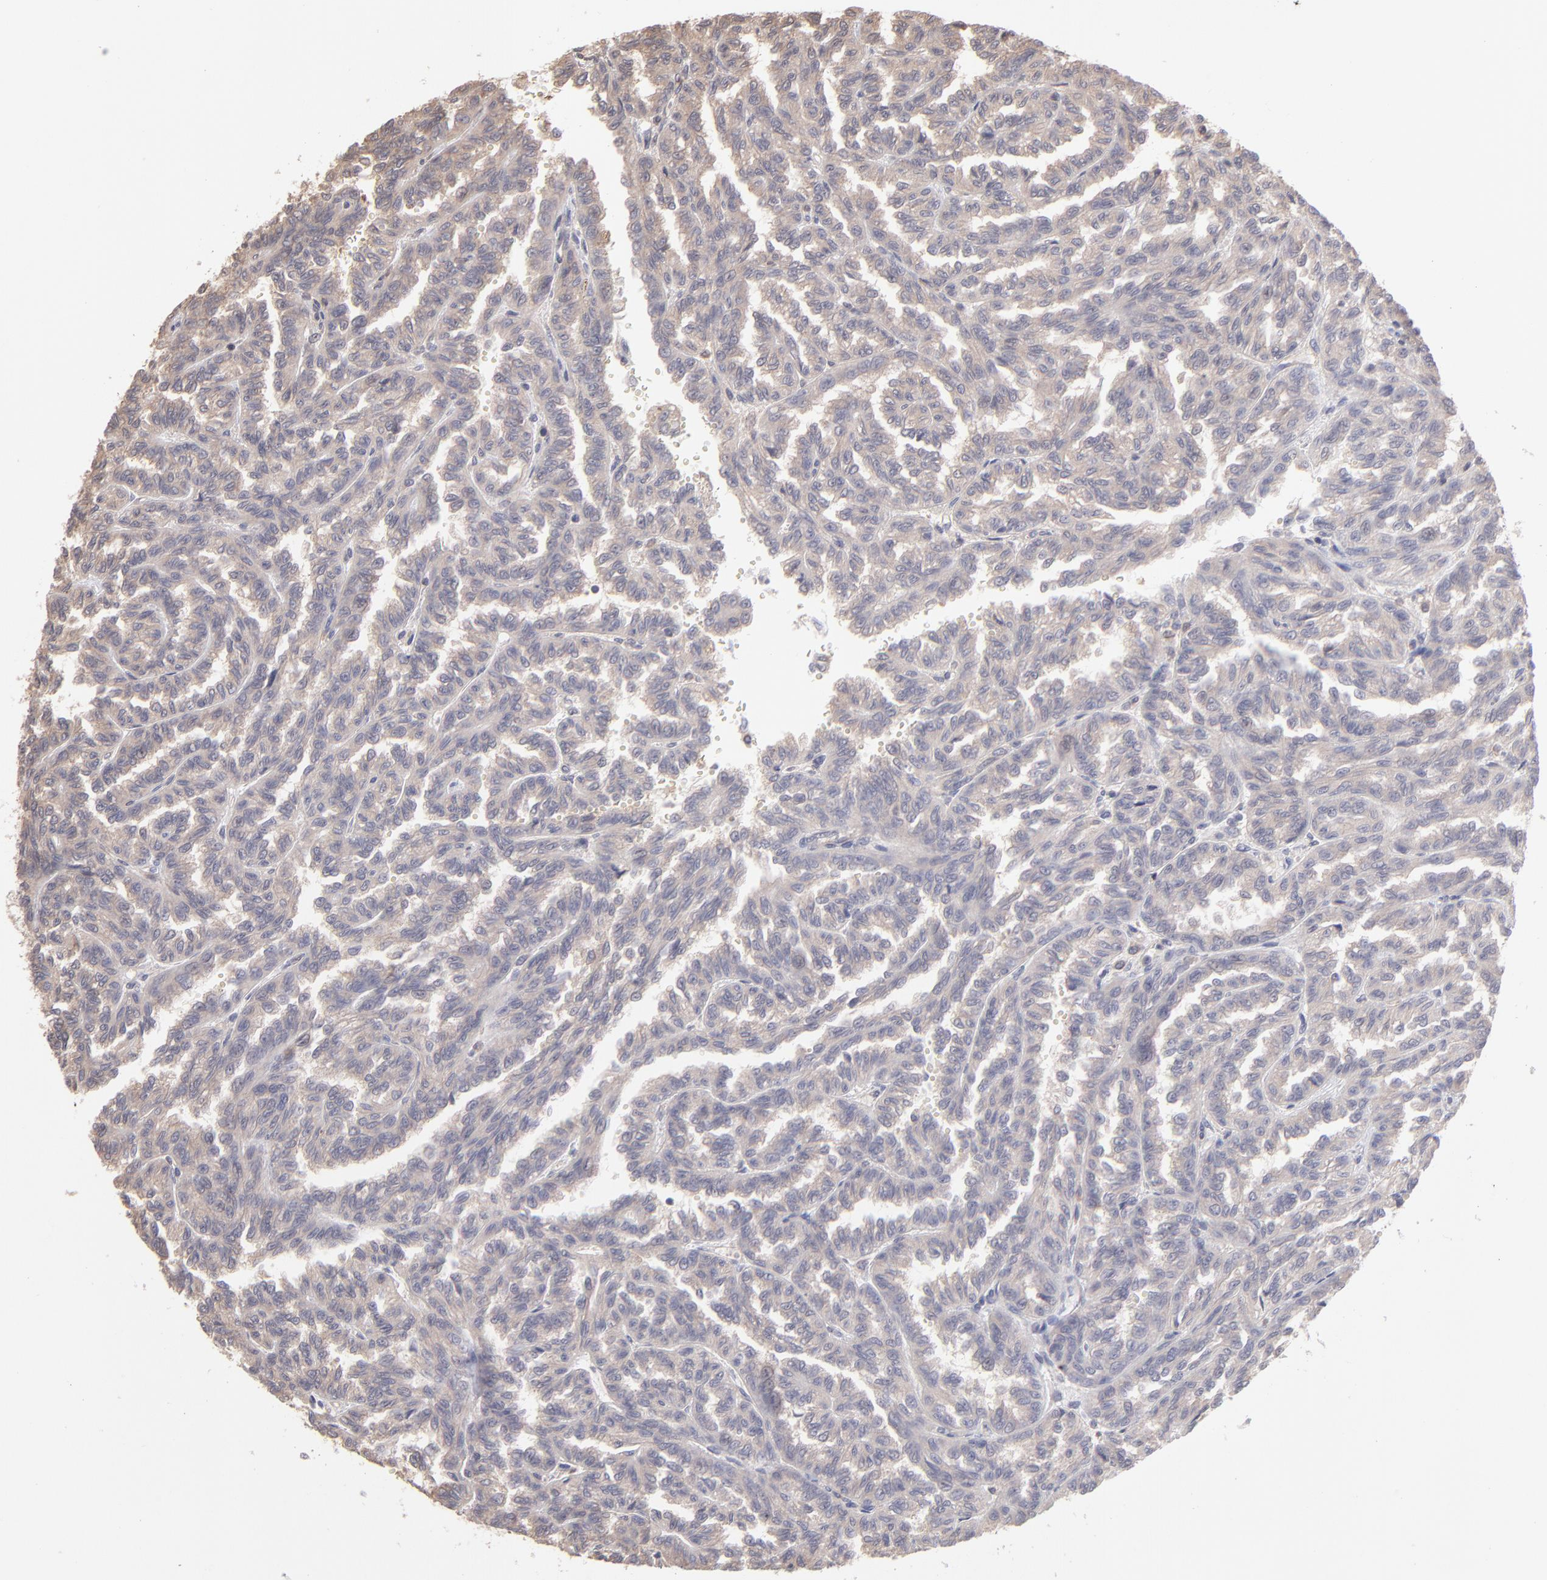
{"staining": {"intensity": "weak", "quantity": "25%-75%", "location": "cytoplasmic/membranous"}, "tissue": "renal cancer", "cell_type": "Tumor cells", "image_type": "cancer", "snomed": [{"axis": "morphology", "description": "Inflammation, NOS"}, {"axis": "morphology", "description": "Adenocarcinoma, NOS"}, {"axis": "topography", "description": "Kidney"}], "caption": "Immunohistochemical staining of human renal adenocarcinoma reveals low levels of weak cytoplasmic/membranous protein staining in approximately 25%-75% of tumor cells. Nuclei are stained in blue.", "gene": "MAP2K2", "patient": {"sex": "male", "age": 68}}